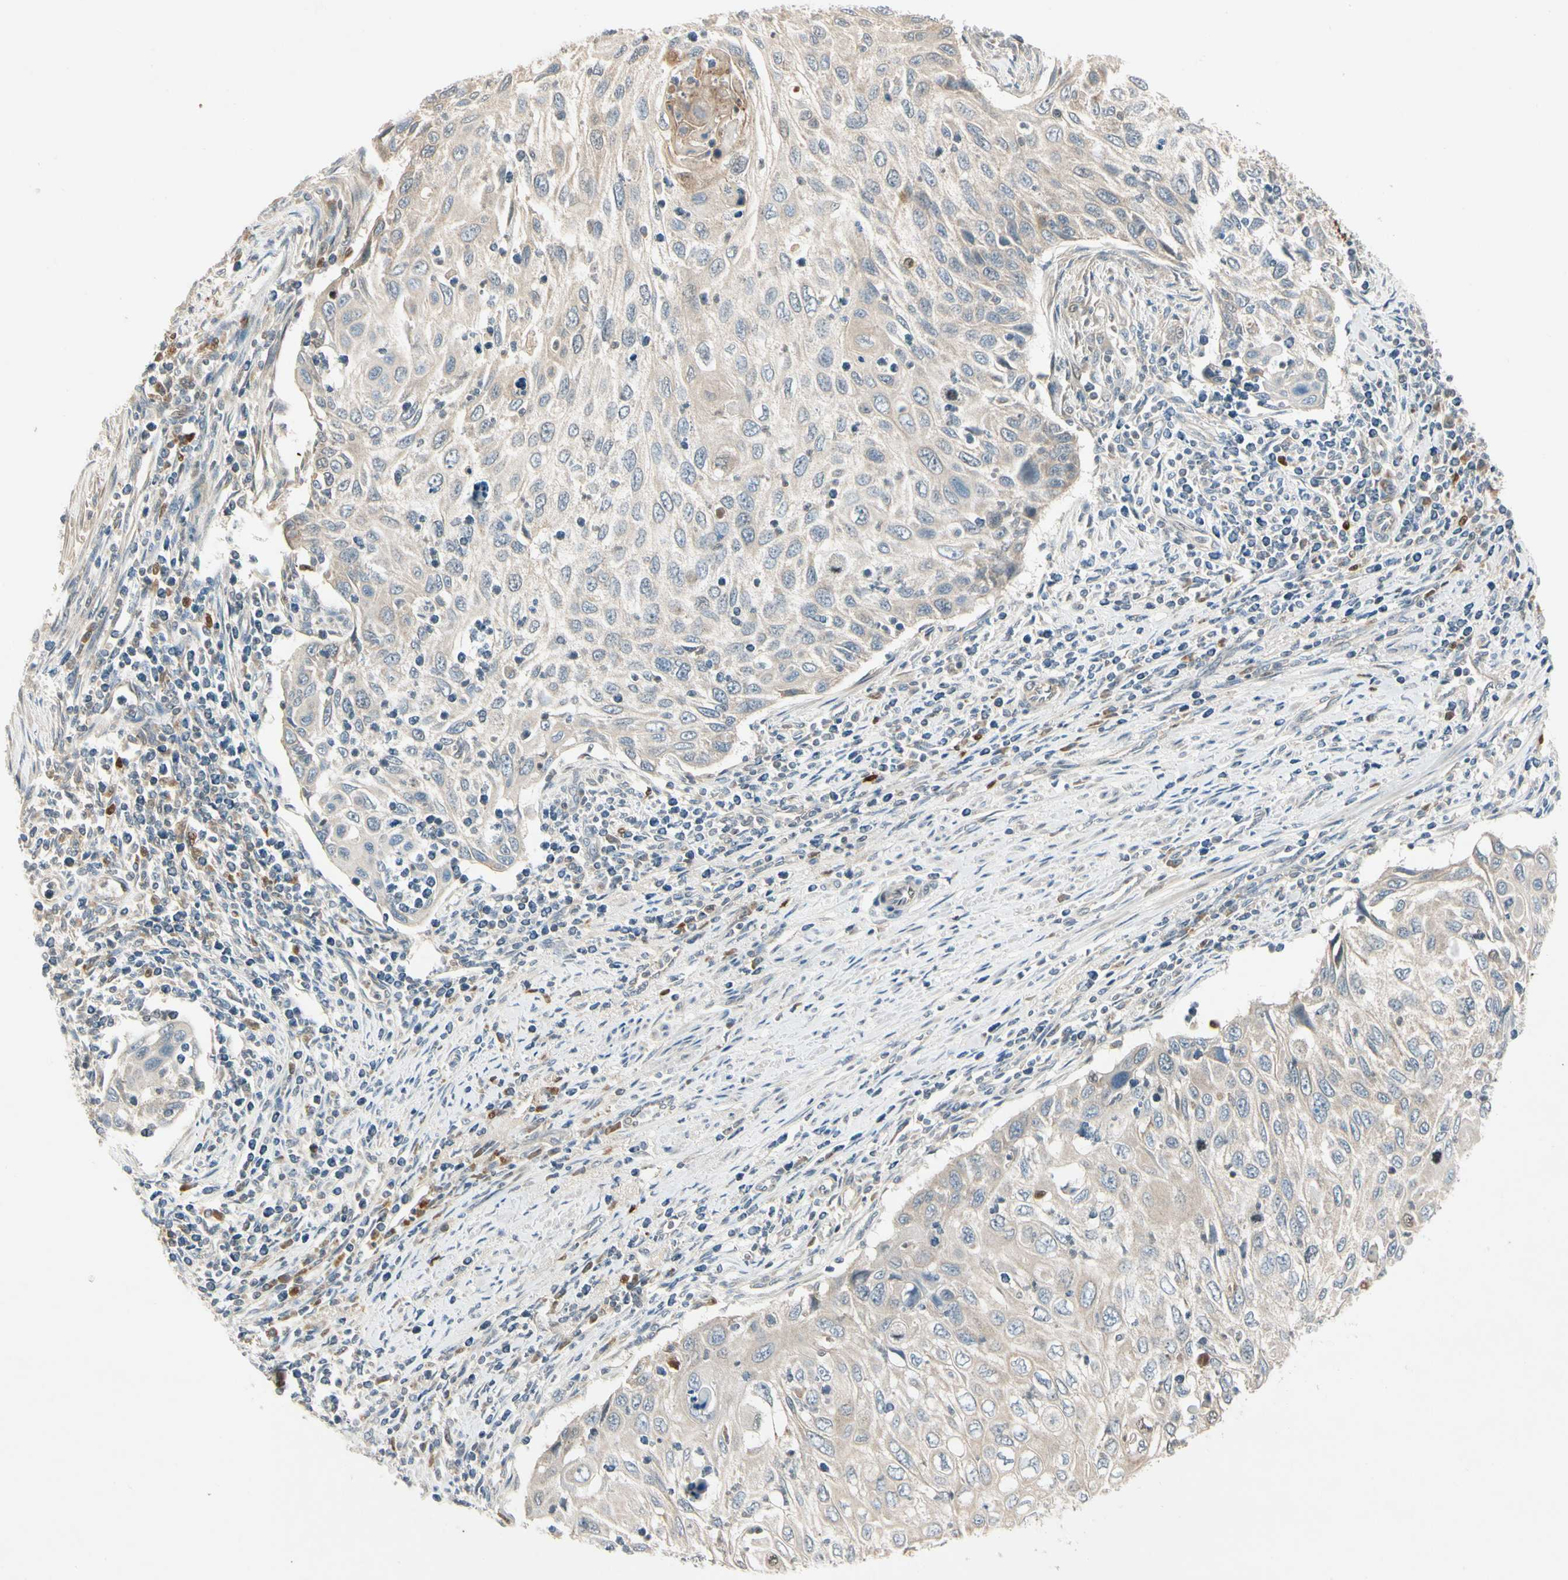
{"staining": {"intensity": "weak", "quantity": ">75%", "location": "cytoplasmic/membranous"}, "tissue": "cervical cancer", "cell_type": "Tumor cells", "image_type": "cancer", "snomed": [{"axis": "morphology", "description": "Squamous cell carcinoma, NOS"}, {"axis": "topography", "description": "Cervix"}], "caption": "Squamous cell carcinoma (cervical) was stained to show a protein in brown. There is low levels of weak cytoplasmic/membranous positivity in about >75% of tumor cells.", "gene": "ICAM5", "patient": {"sex": "female", "age": 70}}